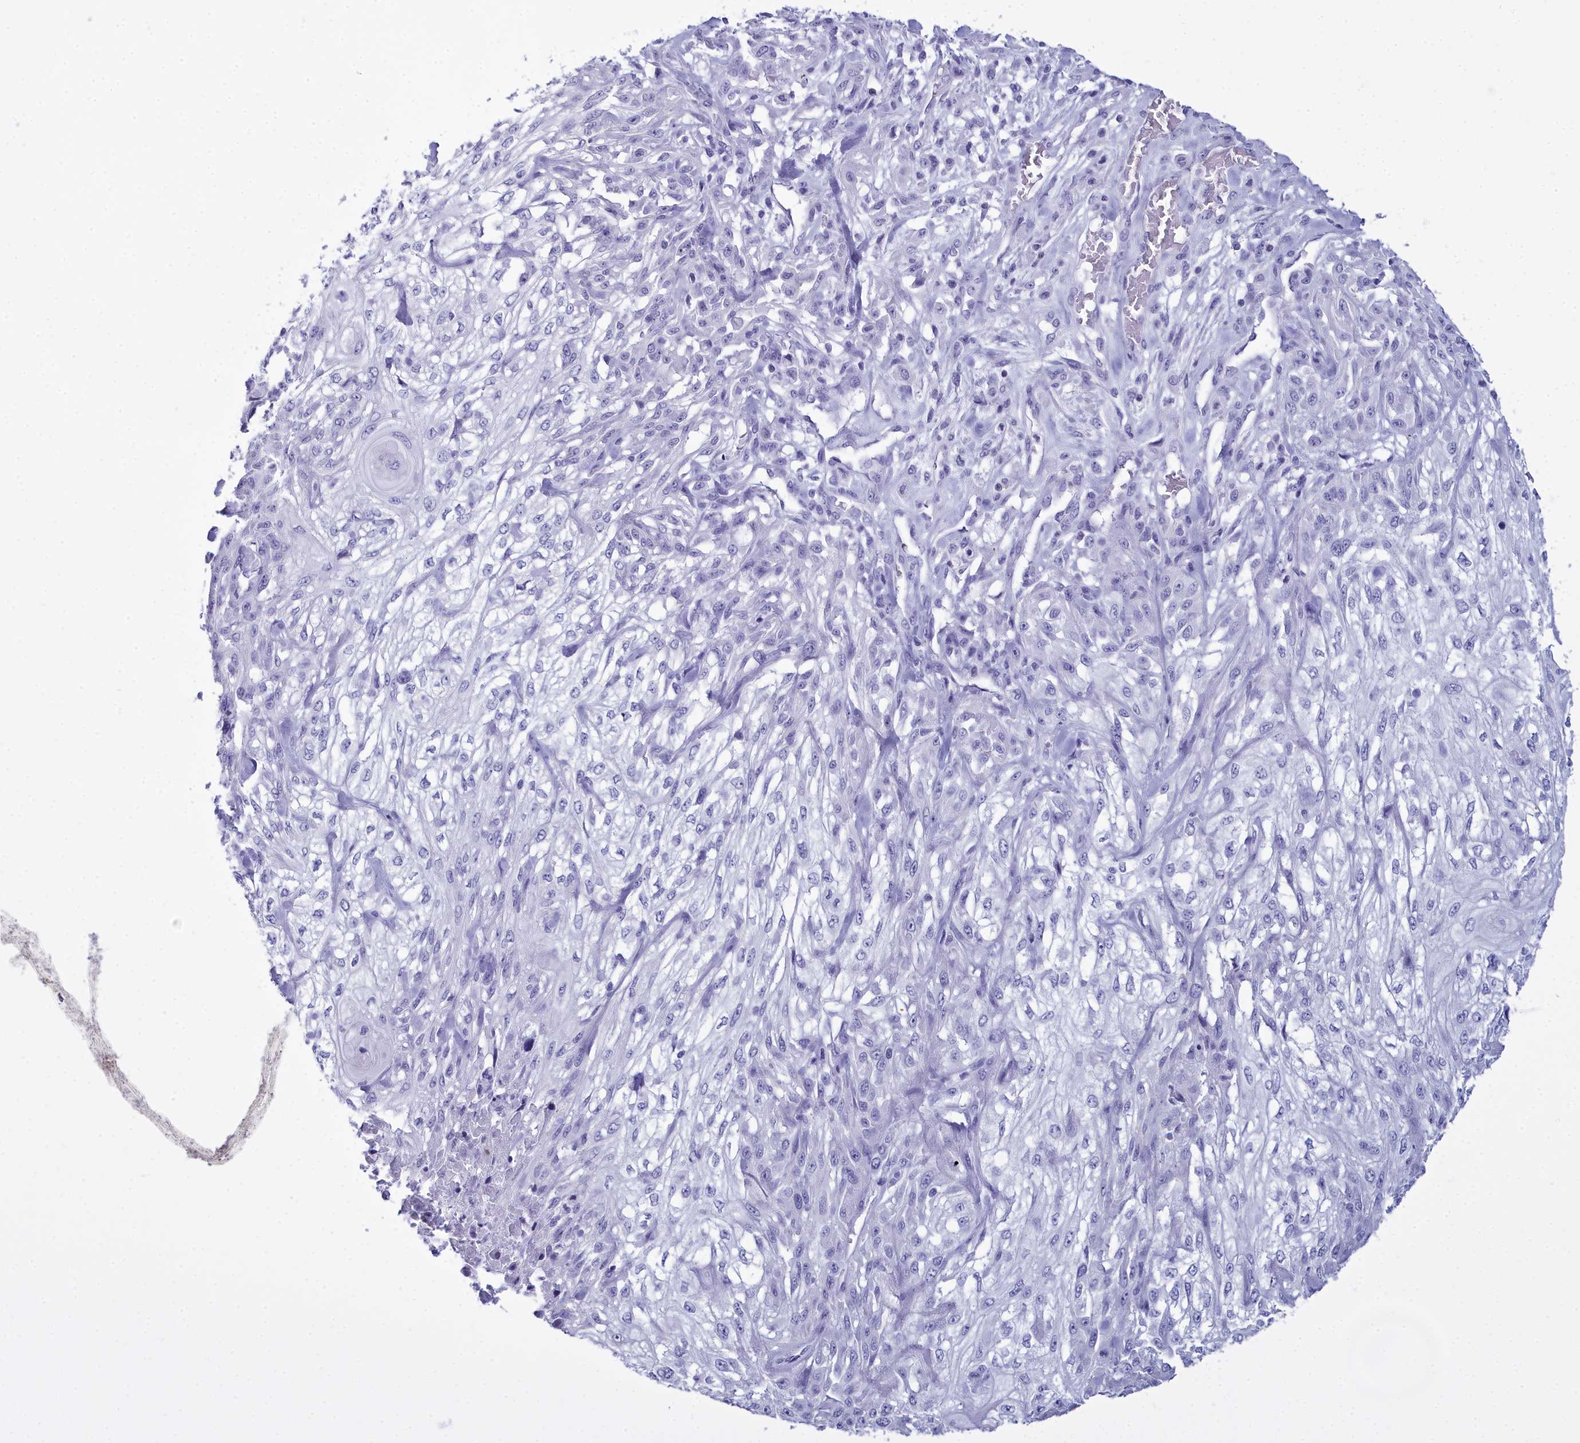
{"staining": {"intensity": "negative", "quantity": "none", "location": "none"}, "tissue": "skin cancer", "cell_type": "Tumor cells", "image_type": "cancer", "snomed": [{"axis": "morphology", "description": "Squamous cell carcinoma, NOS"}, {"axis": "morphology", "description": "Squamous cell carcinoma, metastatic, NOS"}, {"axis": "topography", "description": "Skin"}, {"axis": "topography", "description": "Lymph node"}], "caption": "Micrograph shows no protein expression in tumor cells of metastatic squamous cell carcinoma (skin) tissue. The staining is performed using DAB brown chromogen with nuclei counter-stained in using hematoxylin.", "gene": "MAP6", "patient": {"sex": "male", "age": 75}}